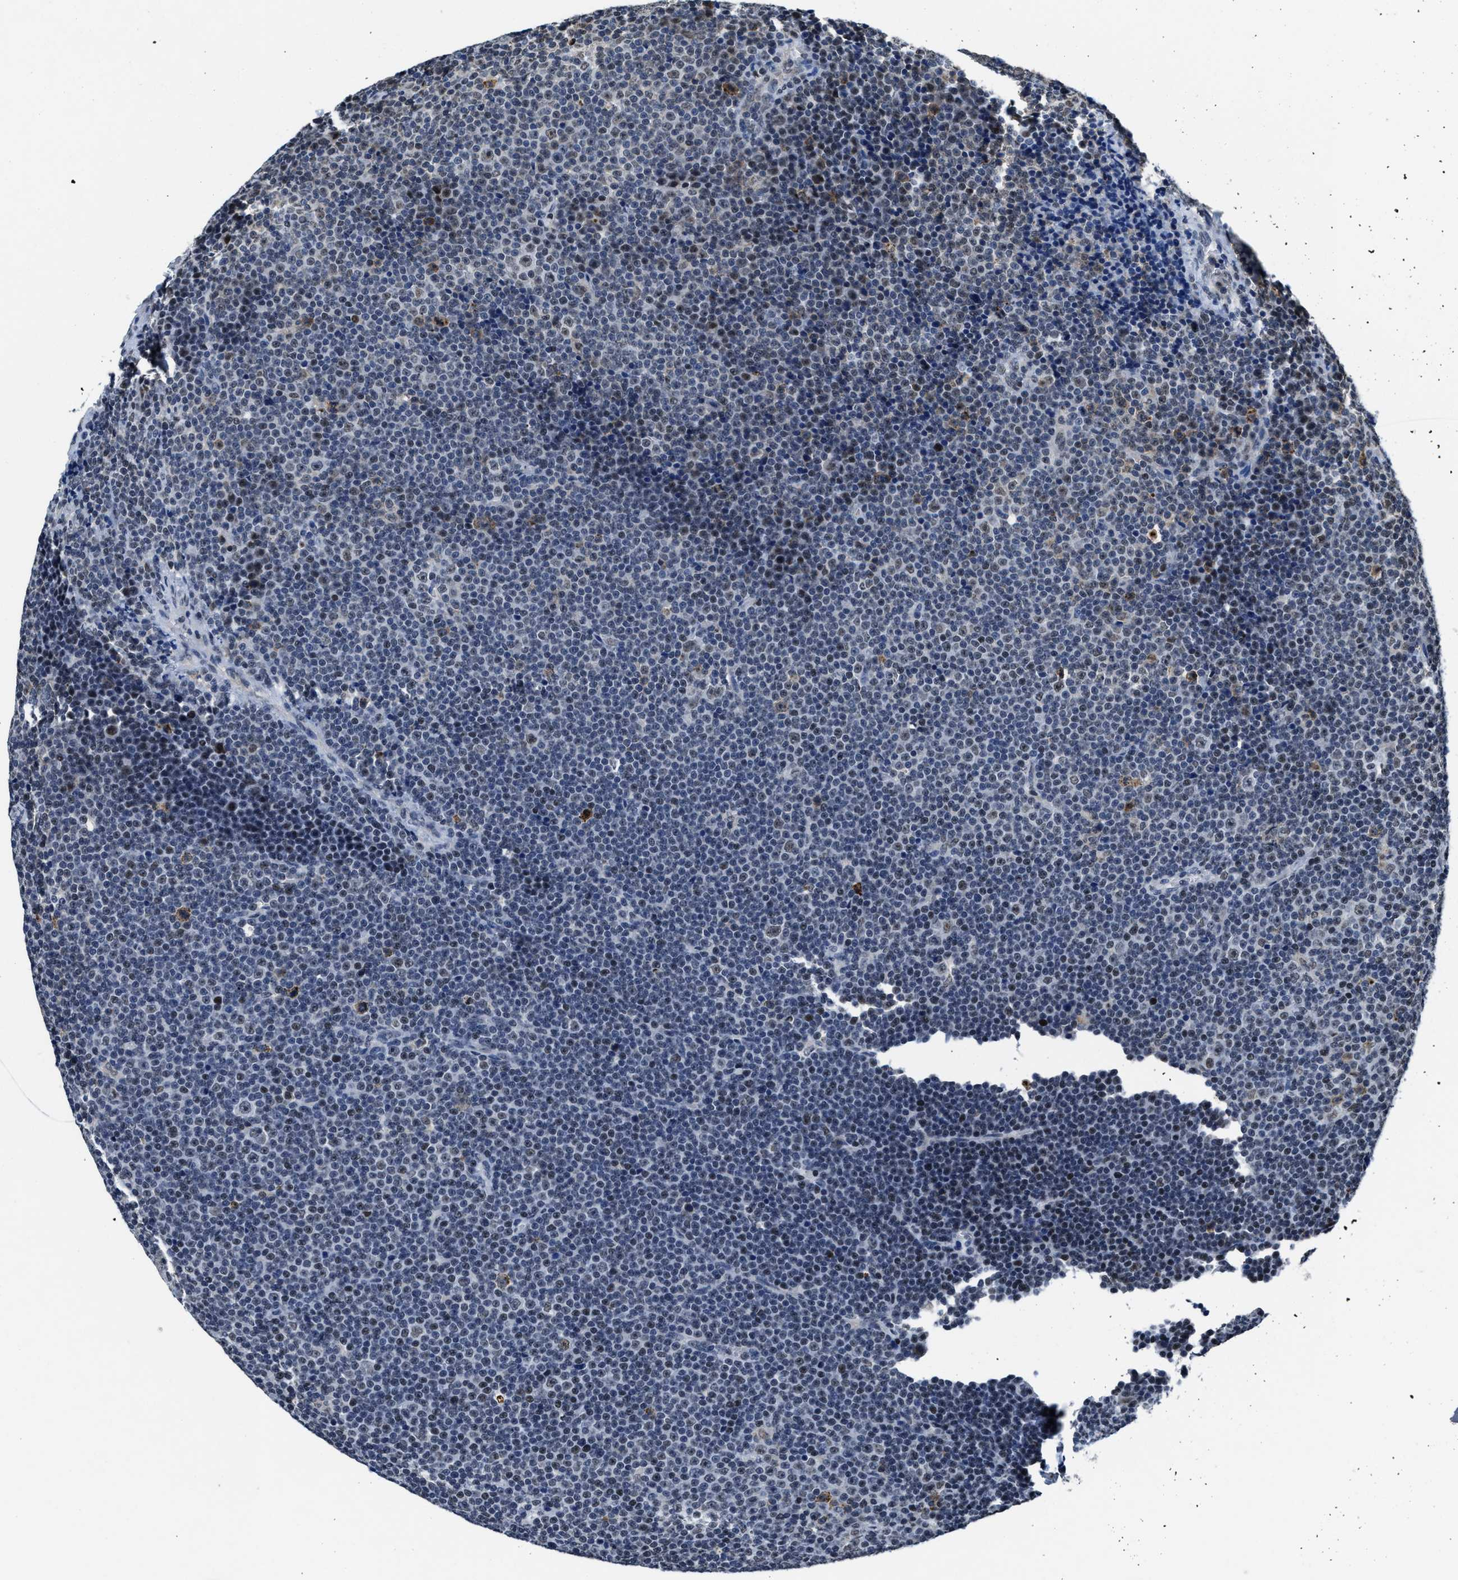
{"staining": {"intensity": "moderate", "quantity": "<25%", "location": "cytoplasmic/membranous,nuclear"}, "tissue": "lymphoma", "cell_type": "Tumor cells", "image_type": "cancer", "snomed": [{"axis": "morphology", "description": "Malignant lymphoma, non-Hodgkin's type, Low grade"}, {"axis": "topography", "description": "Lymph node"}], "caption": "DAB immunohistochemical staining of malignant lymphoma, non-Hodgkin's type (low-grade) demonstrates moderate cytoplasmic/membranous and nuclear protein expression in about <25% of tumor cells.", "gene": "SUPT16H", "patient": {"sex": "female", "age": 67}}